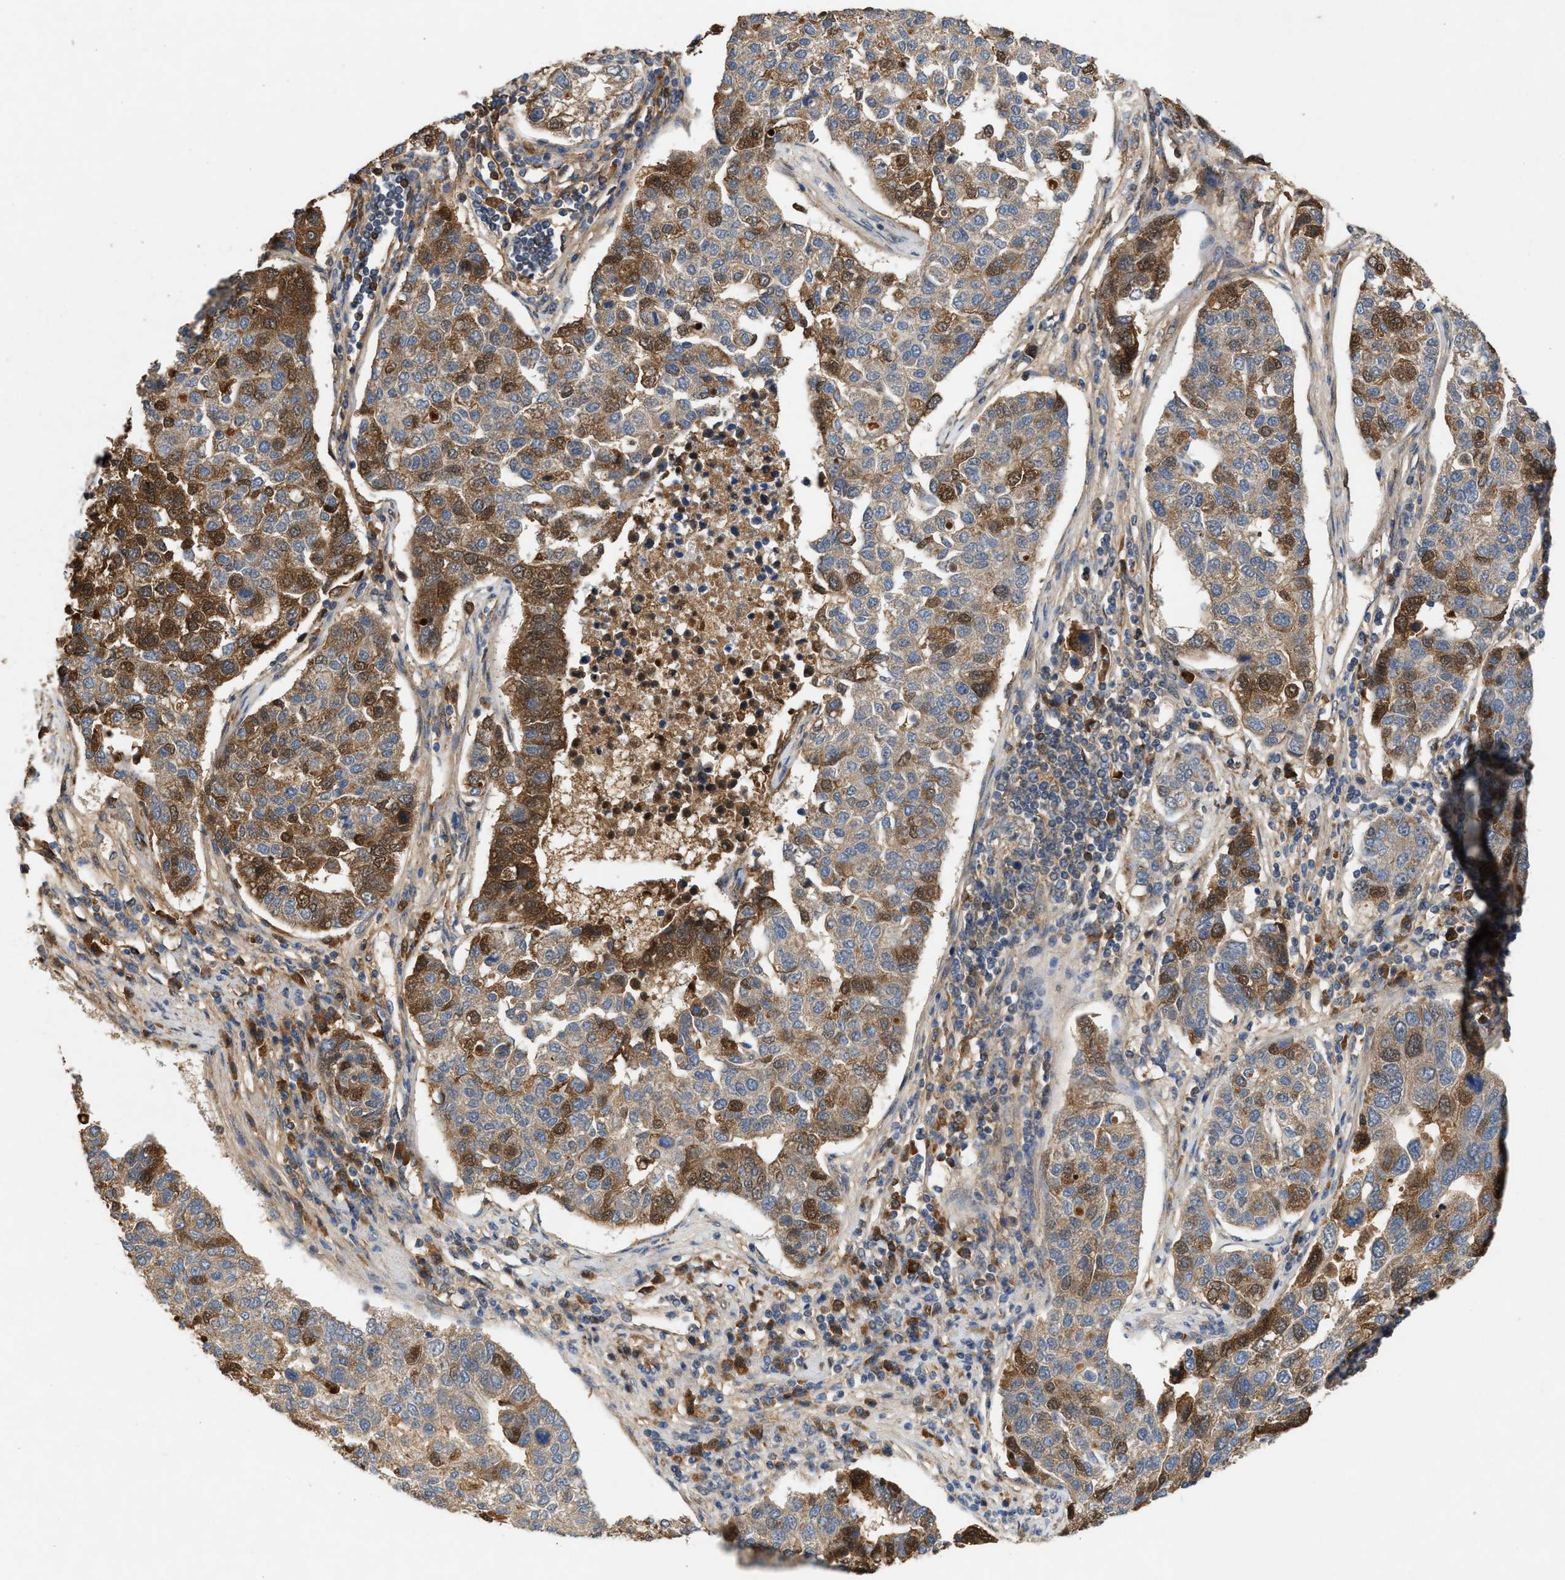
{"staining": {"intensity": "moderate", "quantity": "25%-75%", "location": "cytoplasmic/membranous,nuclear"}, "tissue": "pancreatic cancer", "cell_type": "Tumor cells", "image_type": "cancer", "snomed": [{"axis": "morphology", "description": "Adenocarcinoma, NOS"}, {"axis": "topography", "description": "Pancreas"}], "caption": "Pancreatic cancer stained with DAB IHC demonstrates medium levels of moderate cytoplasmic/membranous and nuclear staining in about 25%-75% of tumor cells.", "gene": "RUSC2", "patient": {"sex": "female", "age": 61}}